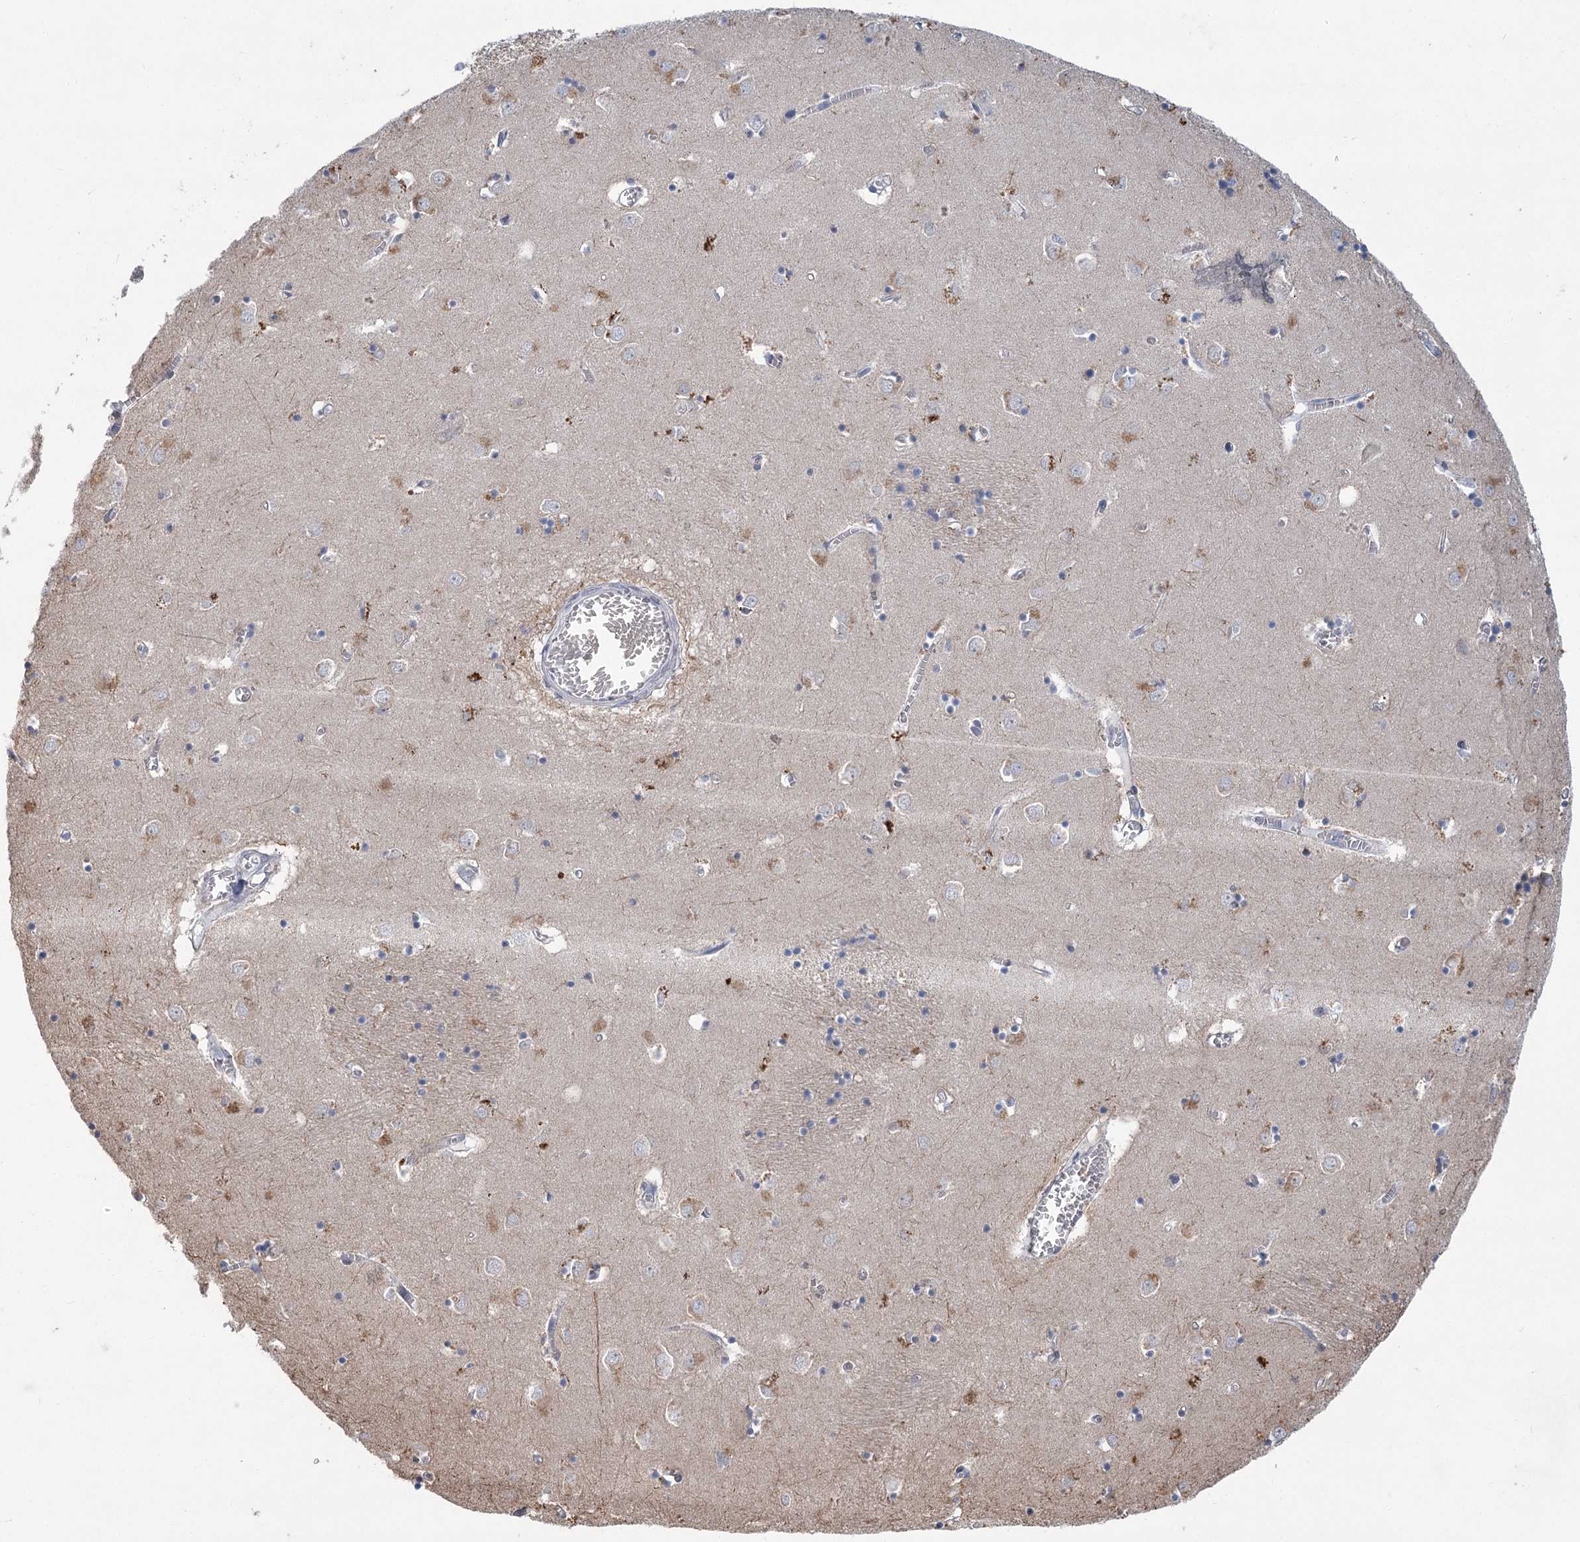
{"staining": {"intensity": "negative", "quantity": "none", "location": "none"}, "tissue": "caudate", "cell_type": "Glial cells", "image_type": "normal", "snomed": [{"axis": "morphology", "description": "Normal tissue, NOS"}, {"axis": "topography", "description": "Lateral ventricle wall"}], "caption": "High power microscopy photomicrograph of an immunohistochemistry (IHC) photomicrograph of normal caudate, revealing no significant positivity in glial cells.", "gene": "GCNT4", "patient": {"sex": "male", "age": 70}}